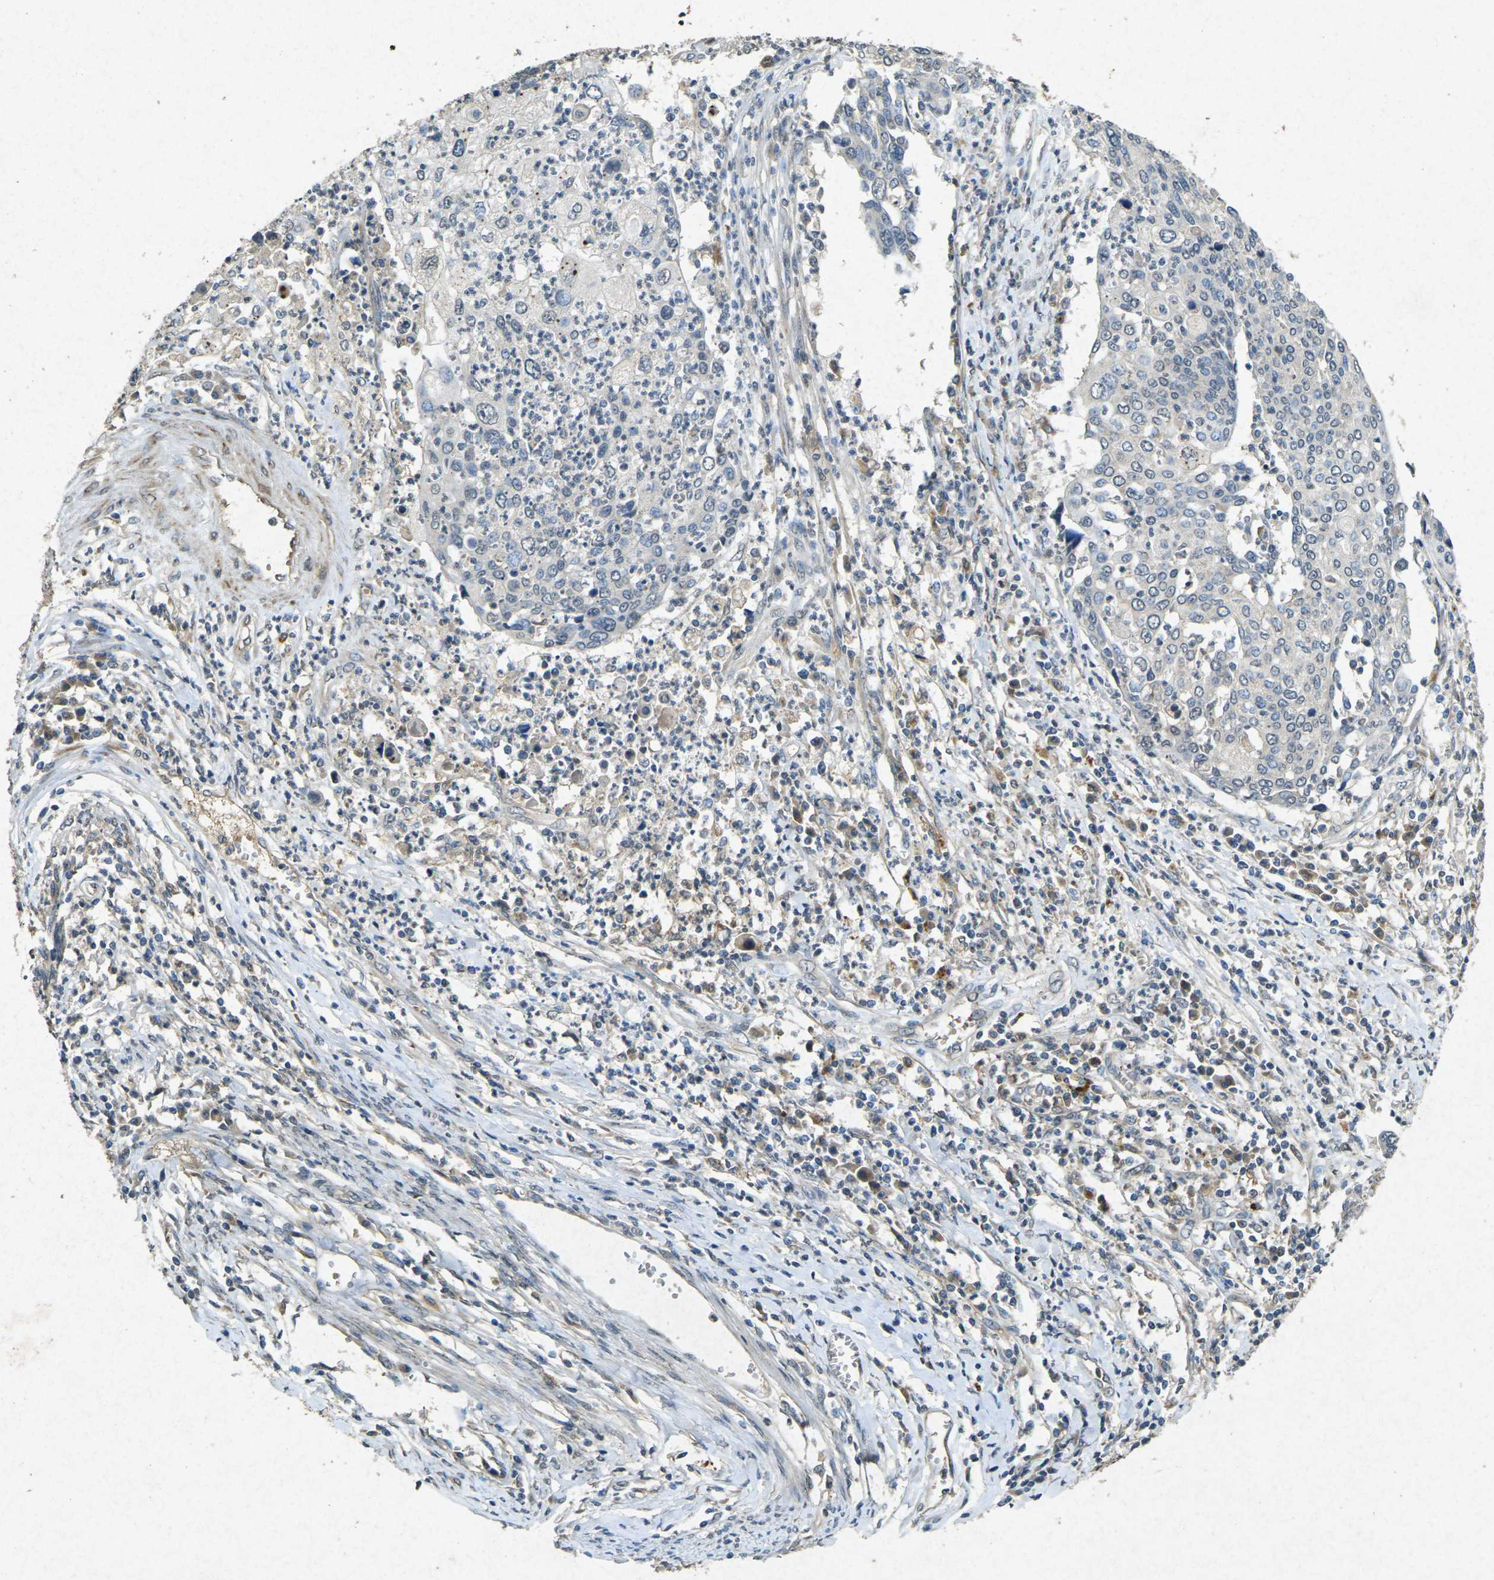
{"staining": {"intensity": "negative", "quantity": "none", "location": "none"}, "tissue": "cervical cancer", "cell_type": "Tumor cells", "image_type": "cancer", "snomed": [{"axis": "morphology", "description": "Squamous cell carcinoma, NOS"}, {"axis": "topography", "description": "Cervix"}], "caption": "This is an immunohistochemistry micrograph of human cervical squamous cell carcinoma. There is no positivity in tumor cells.", "gene": "RGMA", "patient": {"sex": "female", "age": 40}}